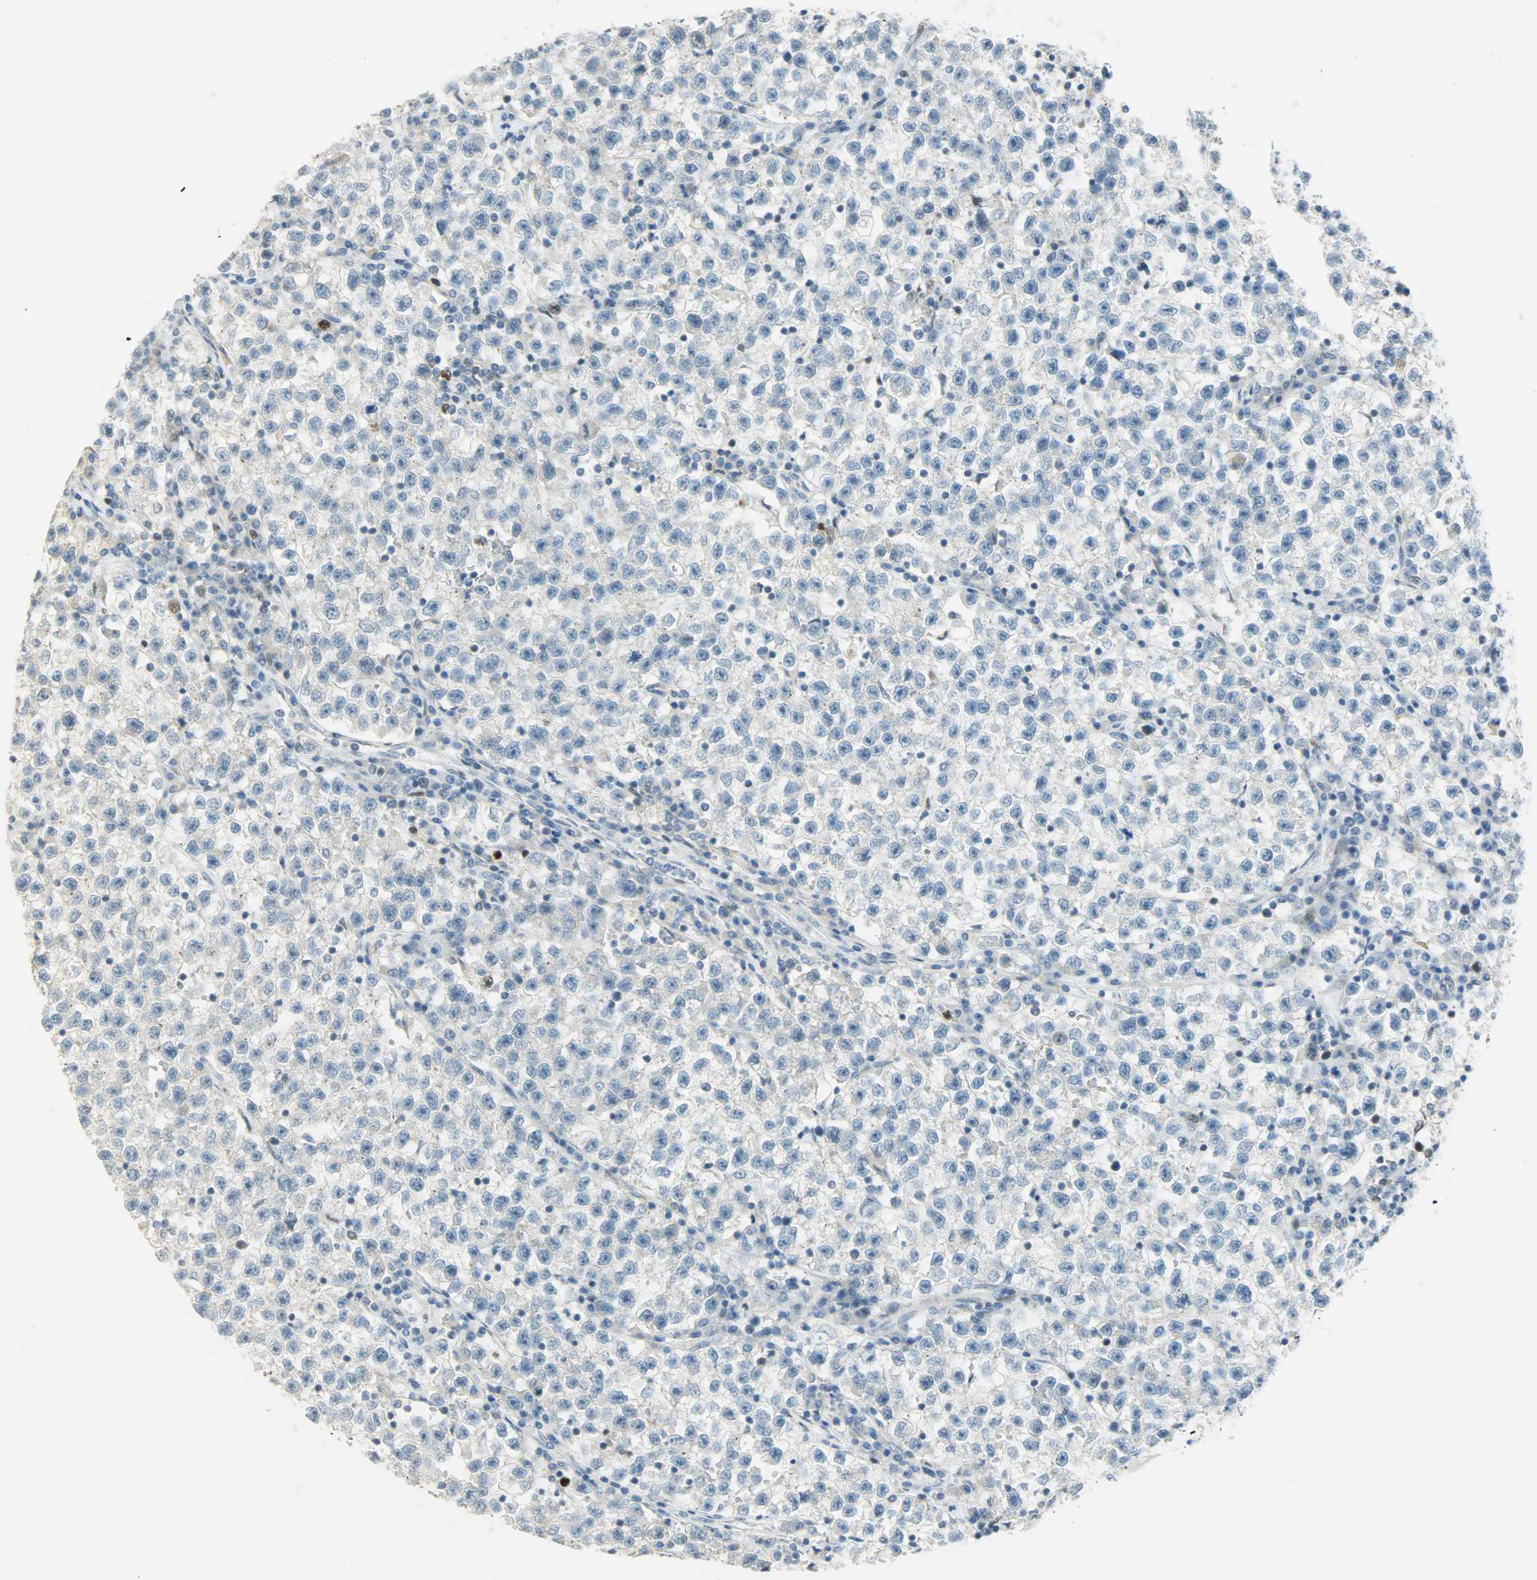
{"staining": {"intensity": "negative", "quantity": "none", "location": "none"}, "tissue": "testis cancer", "cell_type": "Tumor cells", "image_type": "cancer", "snomed": [{"axis": "morphology", "description": "Seminoma, NOS"}, {"axis": "topography", "description": "Testis"}], "caption": "This micrograph is of testis cancer (seminoma) stained with immunohistochemistry to label a protein in brown with the nuclei are counter-stained blue. There is no staining in tumor cells. (Stains: DAB (3,3'-diaminobenzidine) immunohistochemistry with hematoxylin counter stain, Microscopy: brightfield microscopy at high magnification).", "gene": "JUNB", "patient": {"sex": "male", "age": 22}}